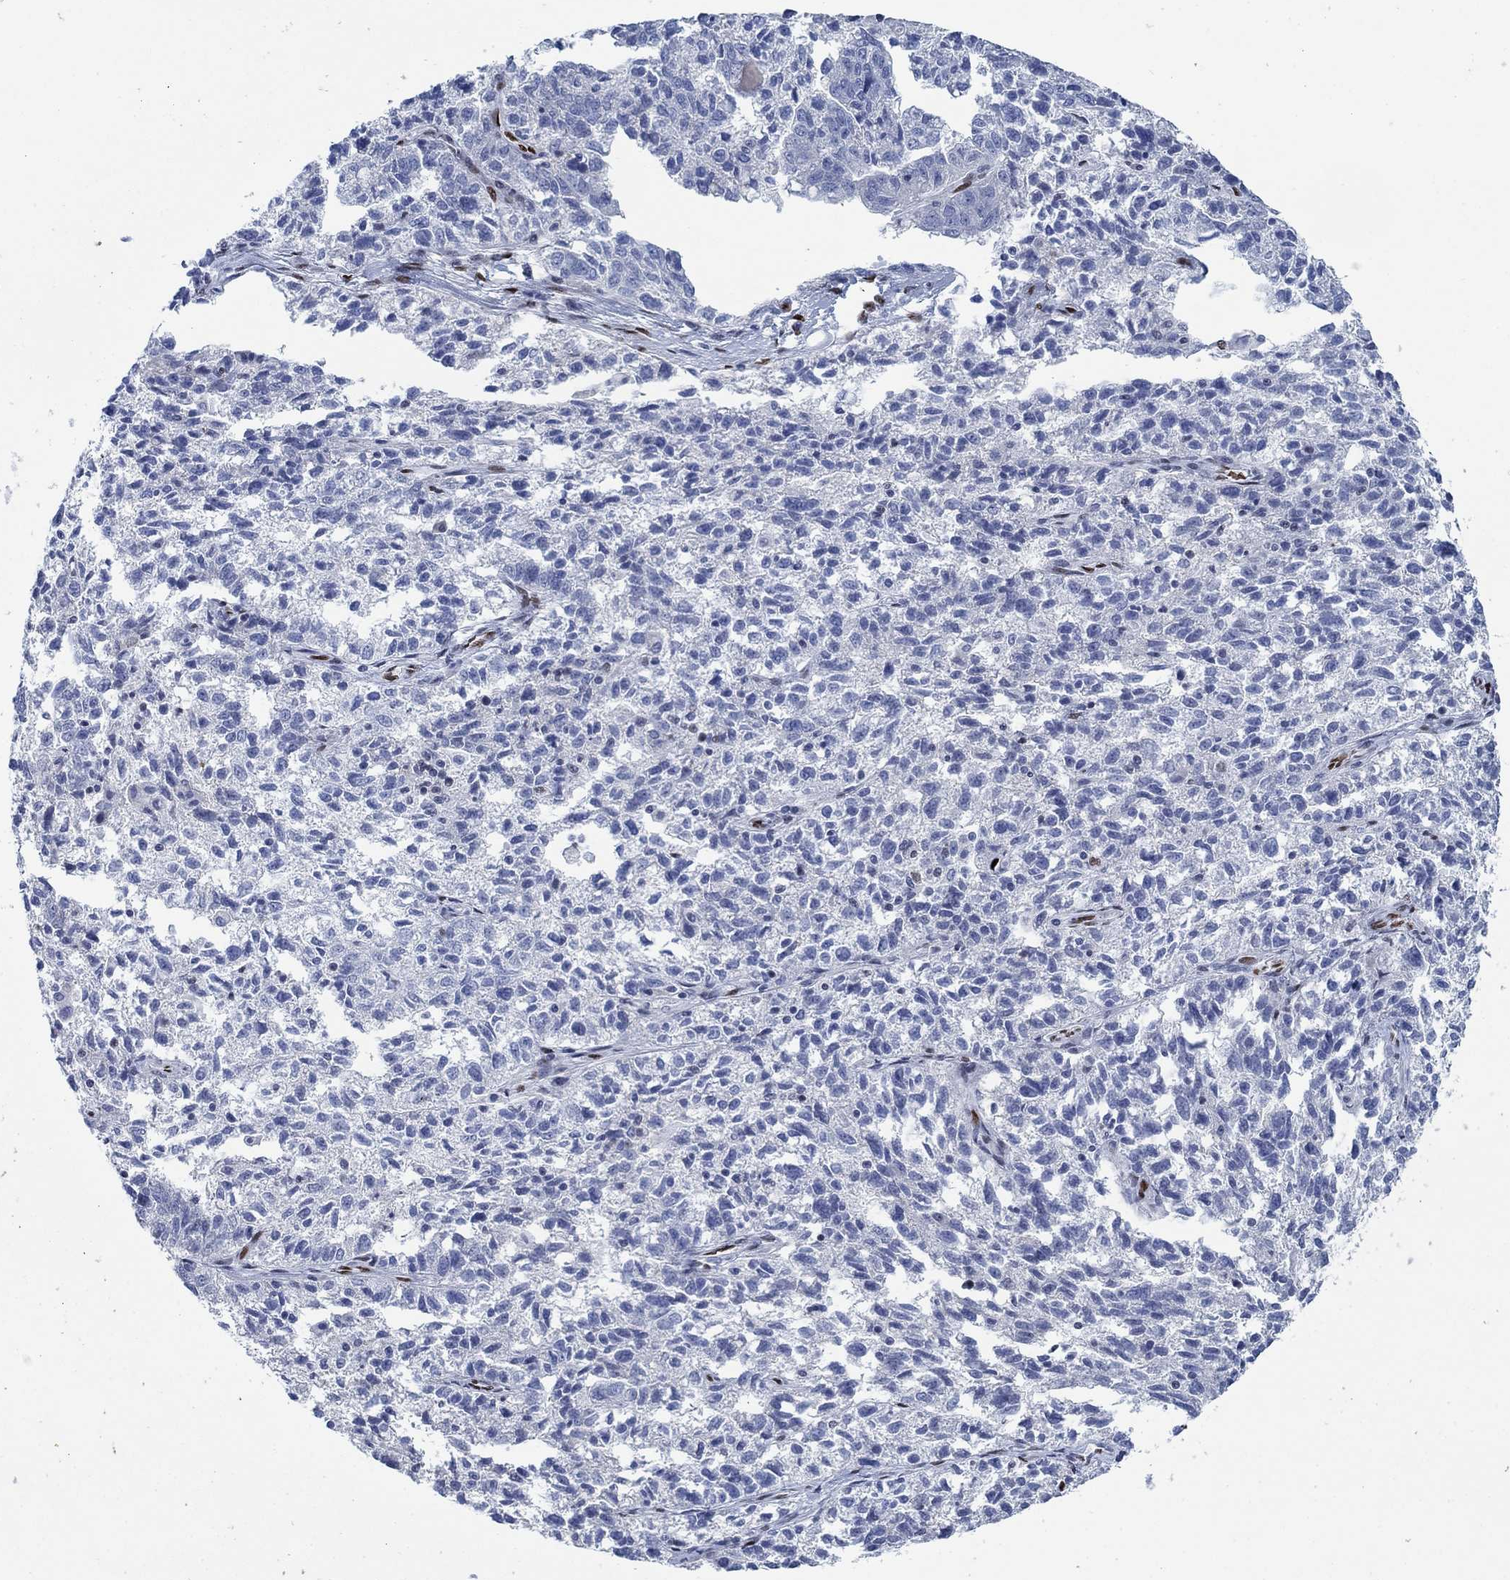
{"staining": {"intensity": "negative", "quantity": "none", "location": "none"}, "tissue": "ovarian cancer", "cell_type": "Tumor cells", "image_type": "cancer", "snomed": [{"axis": "morphology", "description": "Cystadenocarcinoma, serous, NOS"}, {"axis": "topography", "description": "Ovary"}], "caption": "Immunohistochemistry of human ovarian cancer (serous cystadenocarcinoma) reveals no staining in tumor cells.", "gene": "ZEB1", "patient": {"sex": "female", "age": 71}}